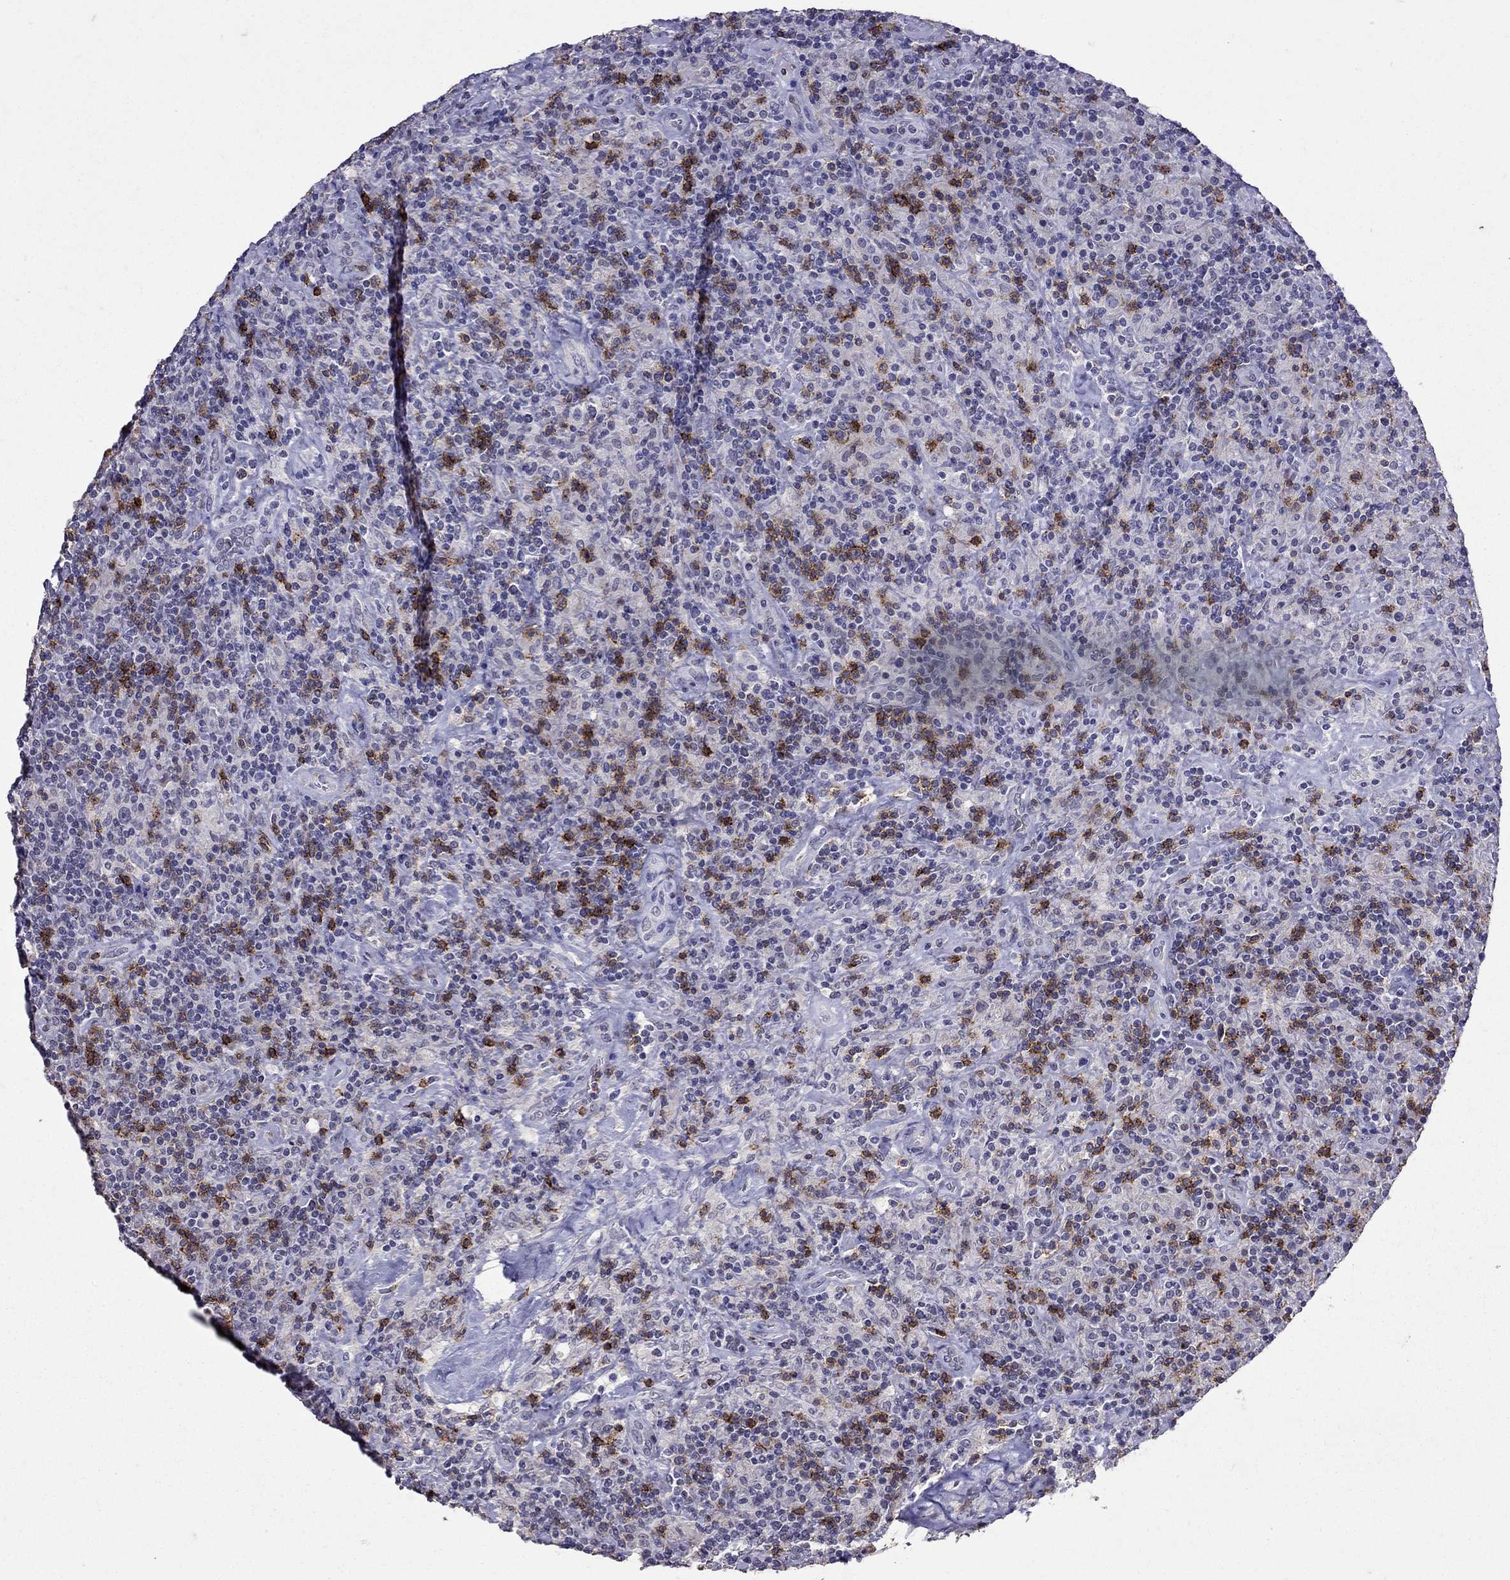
{"staining": {"intensity": "negative", "quantity": "none", "location": "none"}, "tissue": "lymphoma", "cell_type": "Tumor cells", "image_type": "cancer", "snomed": [{"axis": "morphology", "description": "Hodgkin's disease, NOS"}, {"axis": "topography", "description": "Lymph node"}], "caption": "Immunohistochemistry (IHC) micrograph of lymphoma stained for a protein (brown), which reveals no staining in tumor cells.", "gene": "CD8B", "patient": {"sex": "male", "age": 70}}